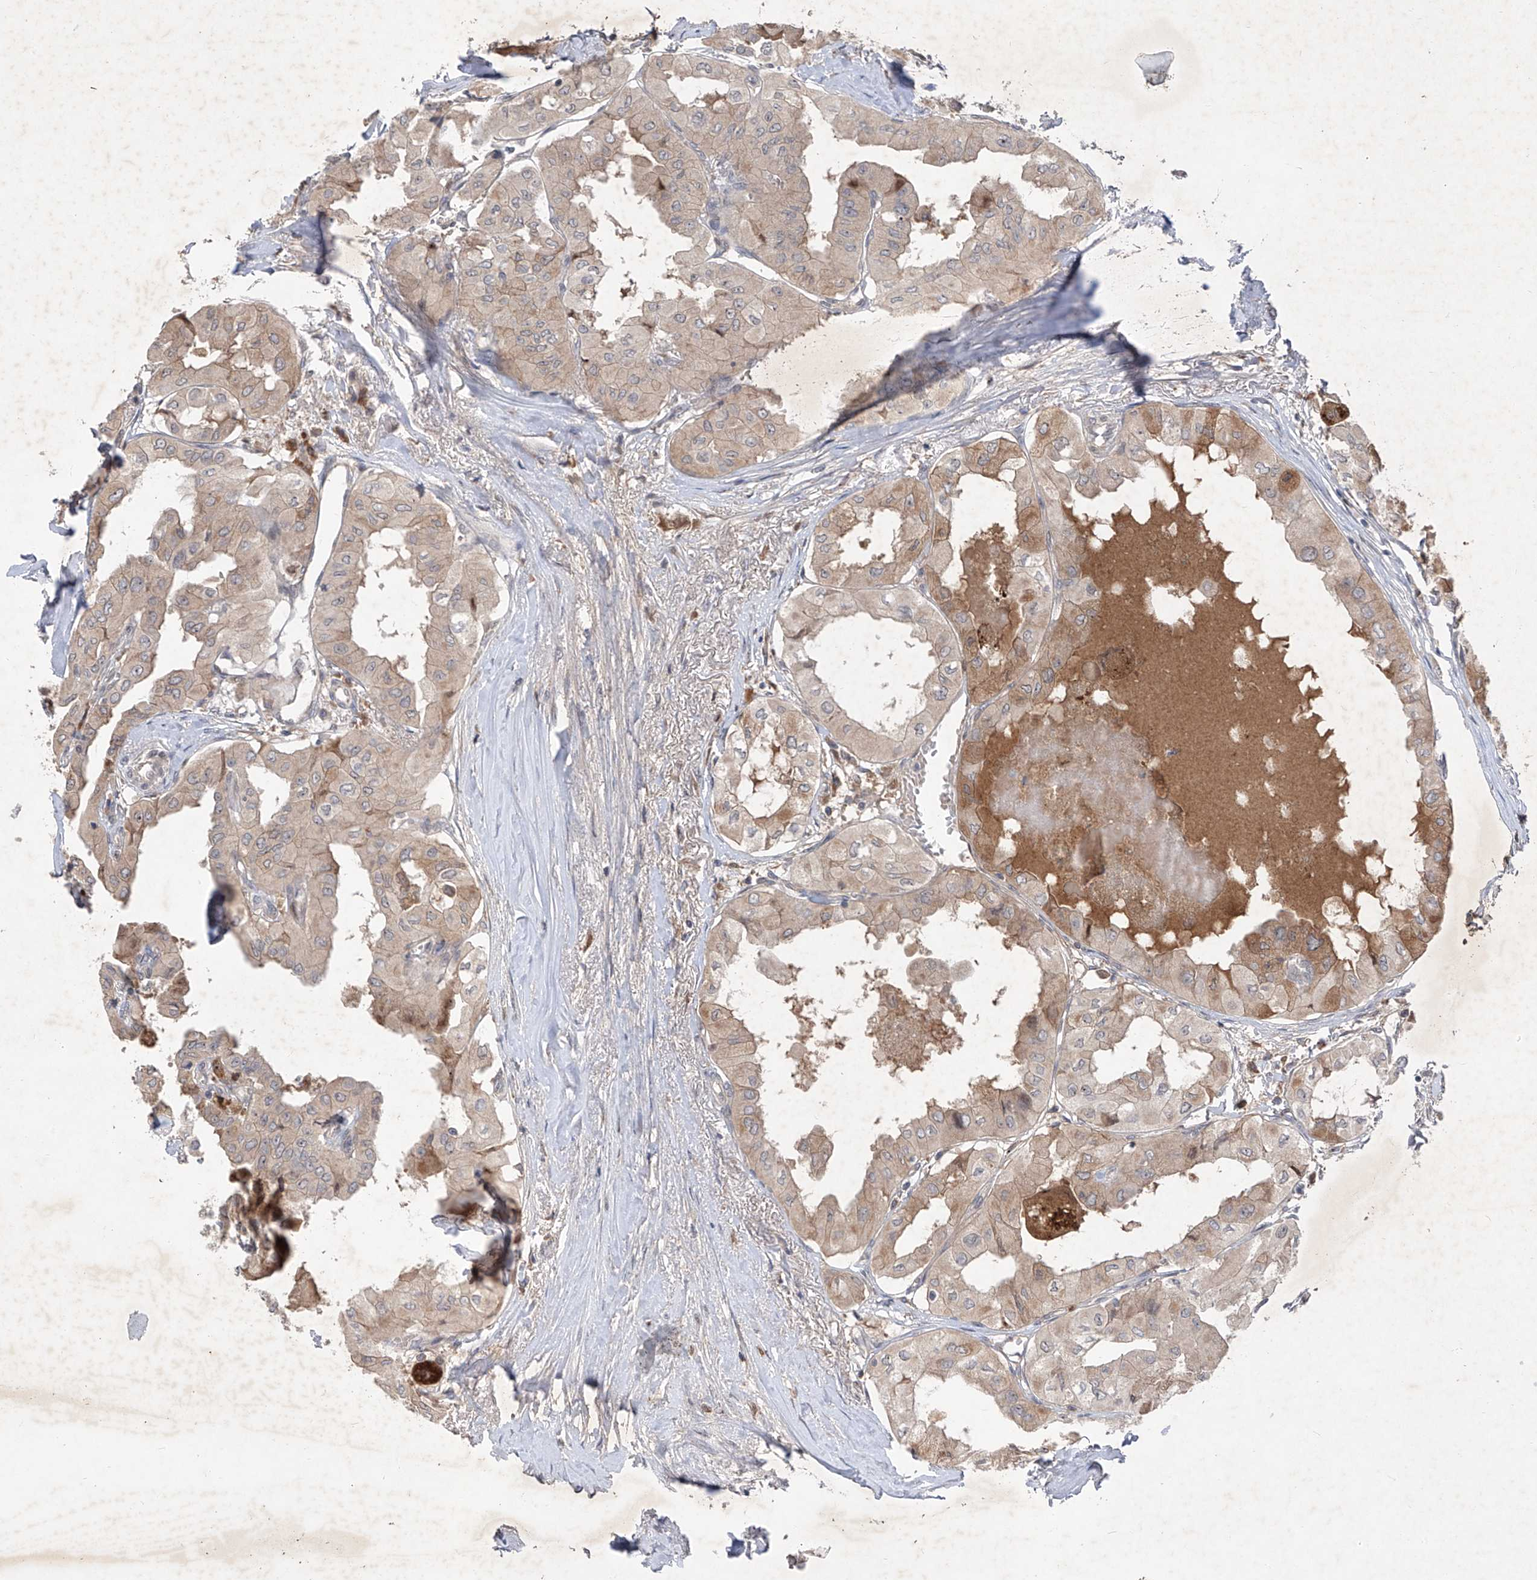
{"staining": {"intensity": "weak", "quantity": "25%-75%", "location": "cytoplasmic/membranous"}, "tissue": "thyroid cancer", "cell_type": "Tumor cells", "image_type": "cancer", "snomed": [{"axis": "morphology", "description": "Papillary adenocarcinoma, NOS"}, {"axis": "topography", "description": "Thyroid gland"}], "caption": "The immunohistochemical stain labels weak cytoplasmic/membranous expression in tumor cells of thyroid papillary adenocarcinoma tissue. (Stains: DAB in brown, nuclei in blue, Microscopy: brightfield microscopy at high magnification).", "gene": "FAM135A", "patient": {"sex": "female", "age": 59}}